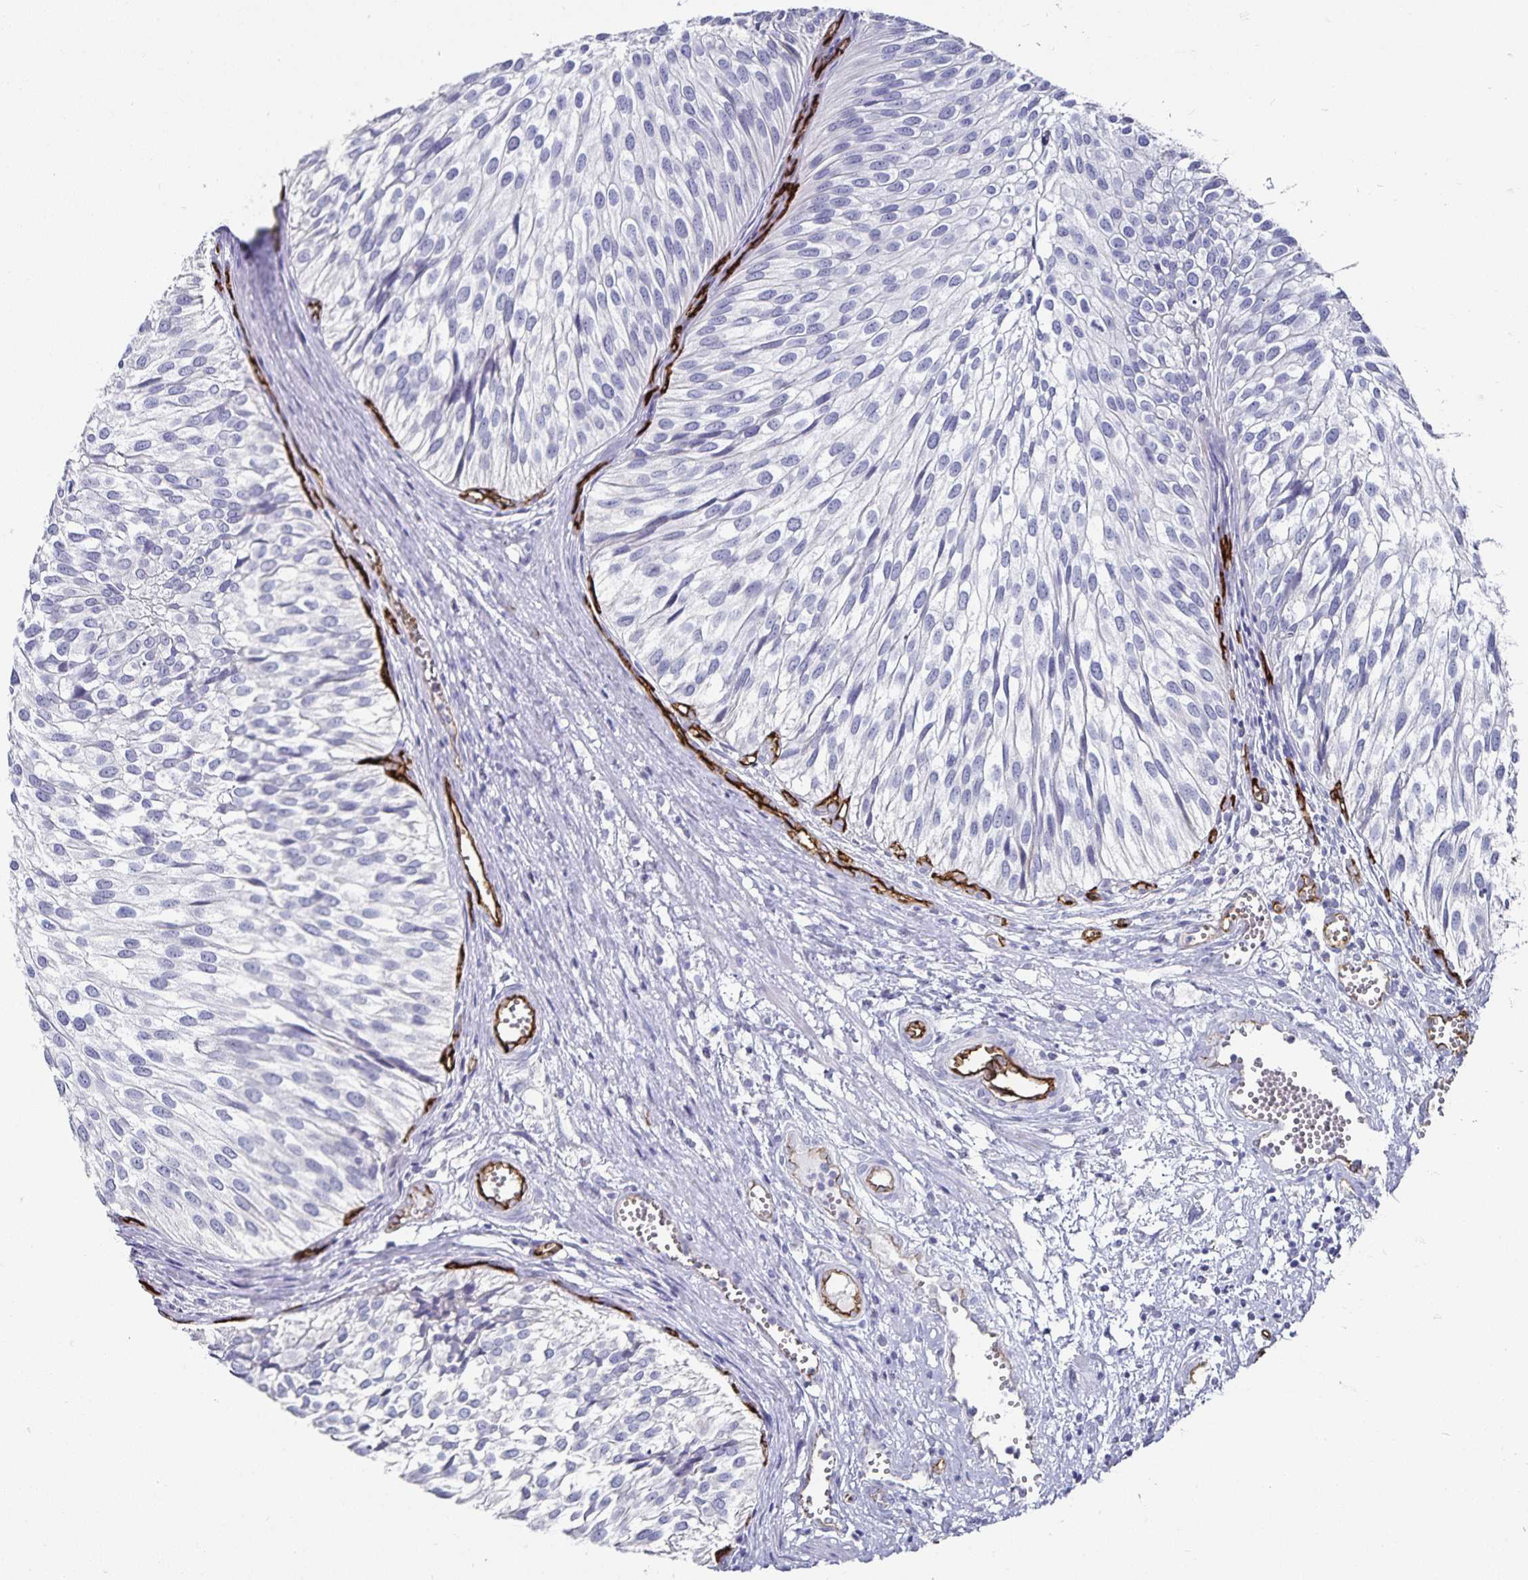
{"staining": {"intensity": "negative", "quantity": "none", "location": "none"}, "tissue": "urothelial cancer", "cell_type": "Tumor cells", "image_type": "cancer", "snomed": [{"axis": "morphology", "description": "Urothelial carcinoma, Low grade"}, {"axis": "topography", "description": "Urinary bladder"}], "caption": "Human urothelial carcinoma (low-grade) stained for a protein using immunohistochemistry exhibits no staining in tumor cells.", "gene": "PODXL", "patient": {"sex": "male", "age": 91}}